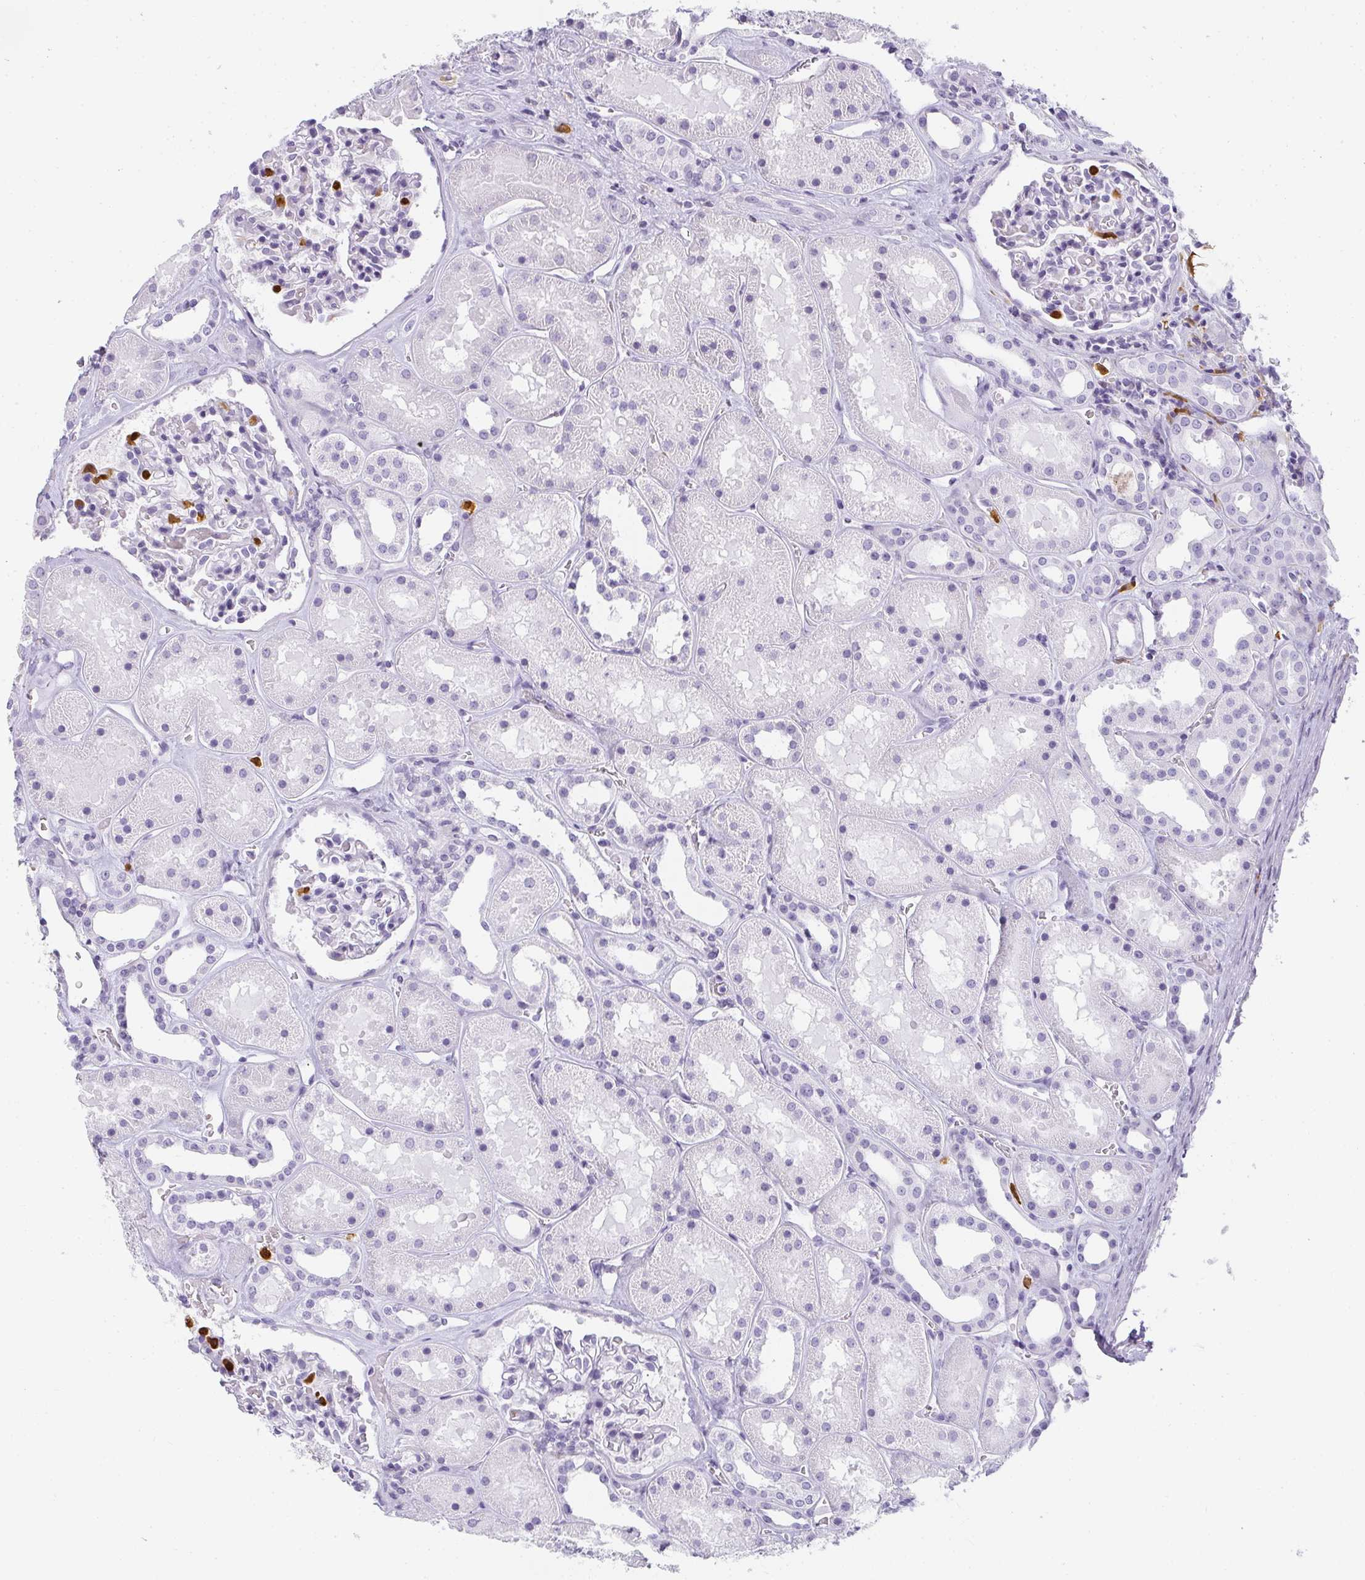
{"staining": {"intensity": "negative", "quantity": "none", "location": "none"}, "tissue": "kidney", "cell_type": "Cells in glomeruli", "image_type": "normal", "snomed": [{"axis": "morphology", "description": "Normal tissue, NOS"}, {"axis": "topography", "description": "Kidney"}], "caption": "High power microscopy image of an immunohistochemistry (IHC) histopathology image of unremarkable kidney, revealing no significant staining in cells in glomeruli. The staining is performed using DAB (3,3'-diaminobenzidine) brown chromogen with nuclei counter-stained in using hematoxylin.", "gene": "HK3", "patient": {"sex": "female", "age": 41}}